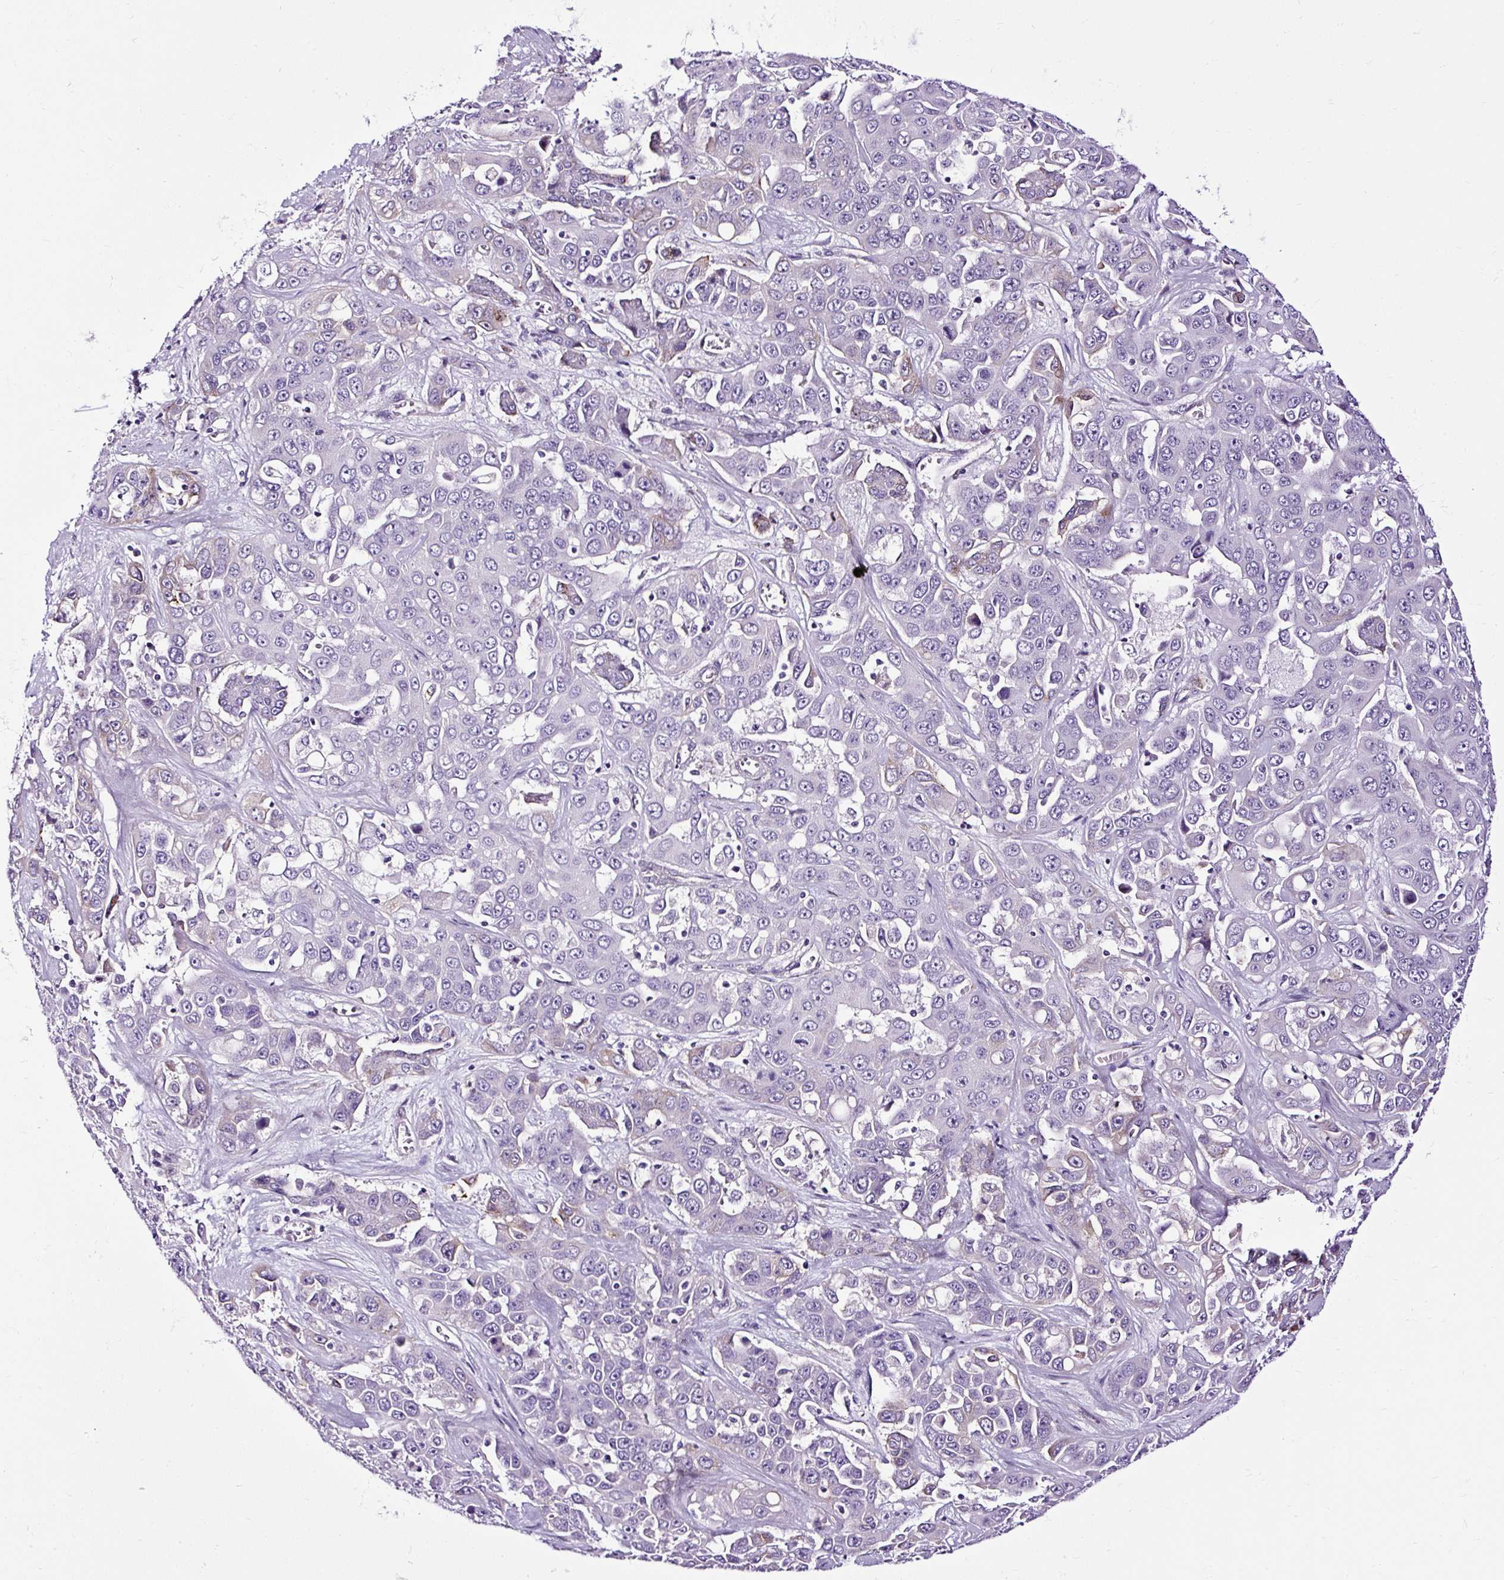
{"staining": {"intensity": "weak", "quantity": "<25%", "location": "cytoplasmic/membranous"}, "tissue": "liver cancer", "cell_type": "Tumor cells", "image_type": "cancer", "snomed": [{"axis": "morphology", "description": "Cholangiocarcinoma"}, {"axis": "topography", "description": "Liver"}], "caption": "Liver cancer was stained to show a protein in brown. There is no significant staining in tumor cells.", "gene": "SLC7A8", "patient": {"sex": "female", "age": 52}}